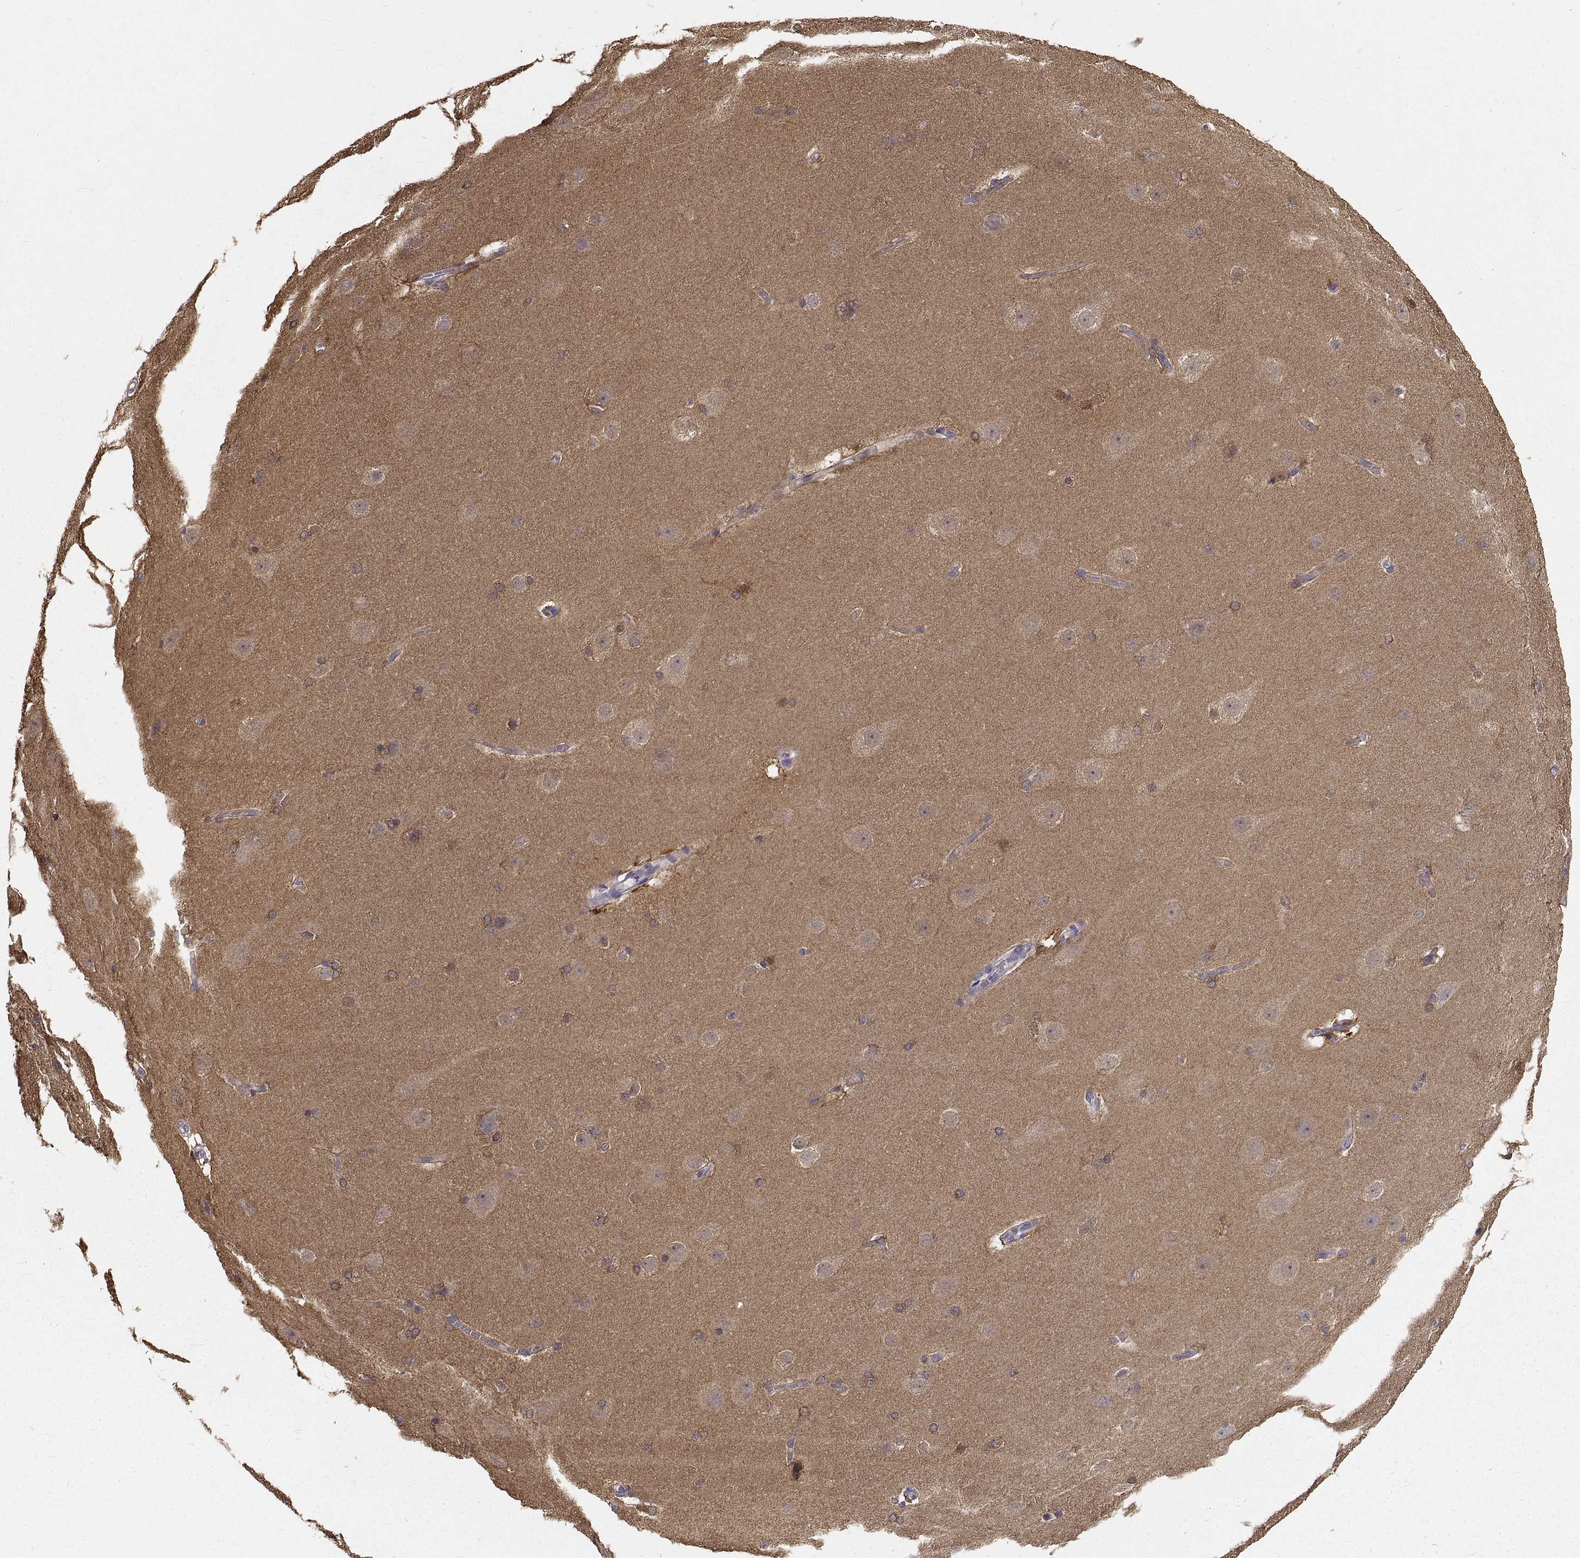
{"staining": {"intensity": "strong", "quantity": "<25%", "location": "cytoplasmic/membranous"}, "tissue": "hippocampus", "cell_type": "Glial cells", "image_type": "normal", "snomed": [{"axis": "morphology", "description": "Normal tissue, NOS"}, {"axis": "topography", "description": "Cerebral cortex"}, {"axis": "topography", "description": "Hippocampus"}], "caption": "Immunohistochemical staining of unremarkable human hippocampus reveals <25% levels of strong cytoplasmic/membranous protein expression in approximately <25% of glial cells. Nuclei are stained in blue.", "gene": "PEA15", "patient": {"sex": "female", "age": 19}}